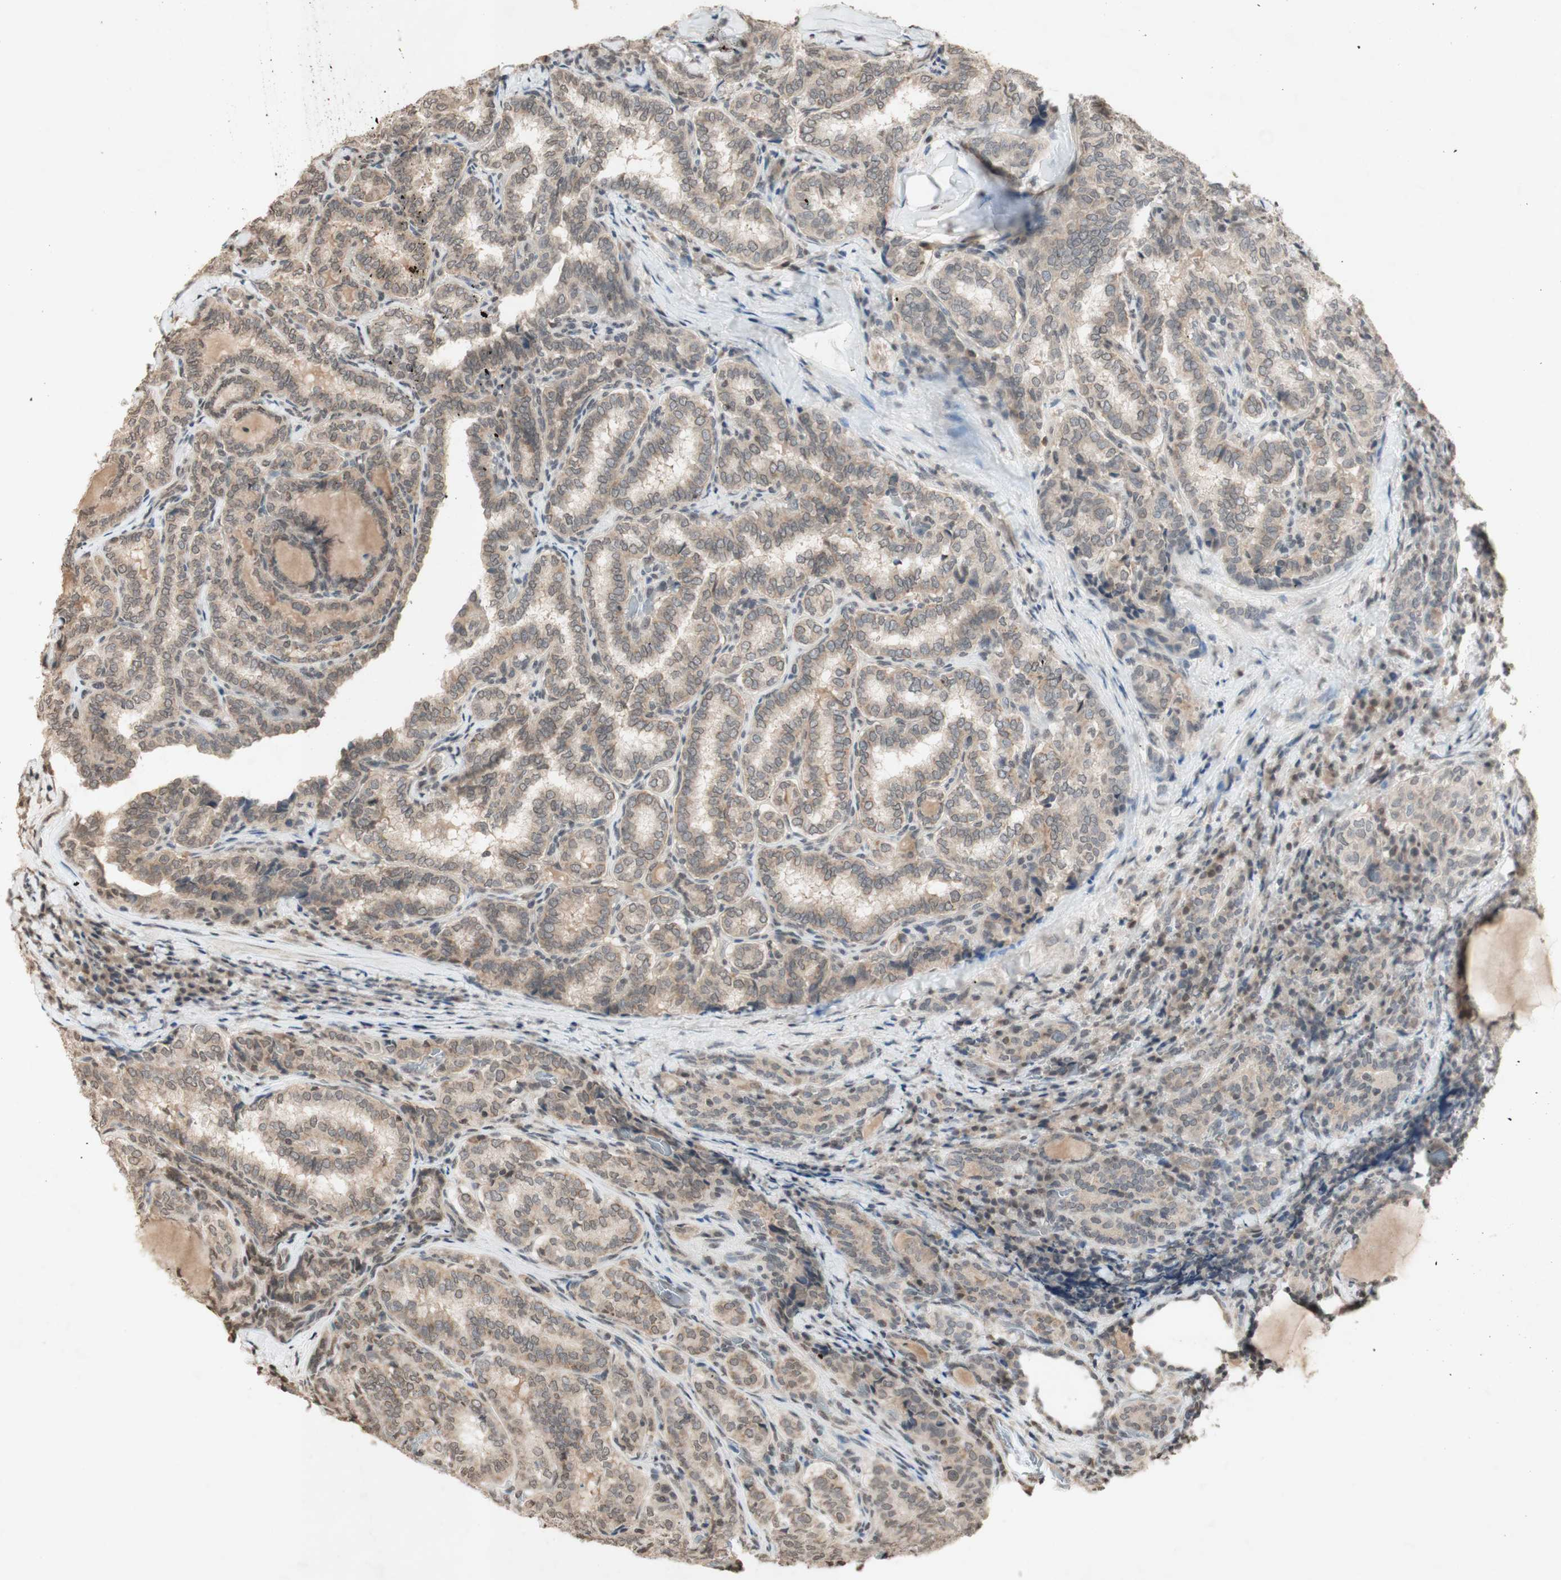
{"staining": {"intensity": "weak", "quantity": ">75%", "location": "cytoplasmic/membranous"}, "tissue": "thyroid cancer", "cell_type": "Tumor cells", "image_type": "cancer", "snomed": [{"axis": "morphology", "description": "Normal tissue, NOS"}, {"axis": "morphology", "description": "Papillary adenocarcinoma, NOS"}, {"axis": "topography", "description": "Thyroid gland"}], "caption": "This micrograph exhibits IHC staining of human thyroid cancer (papillary adenocarcinoma), with low weak cytoplasmic/membranous staining in approximately >75% of tumor cells.", "gene": "GLI1", "patient": {"sex": "female", "age": 30}}